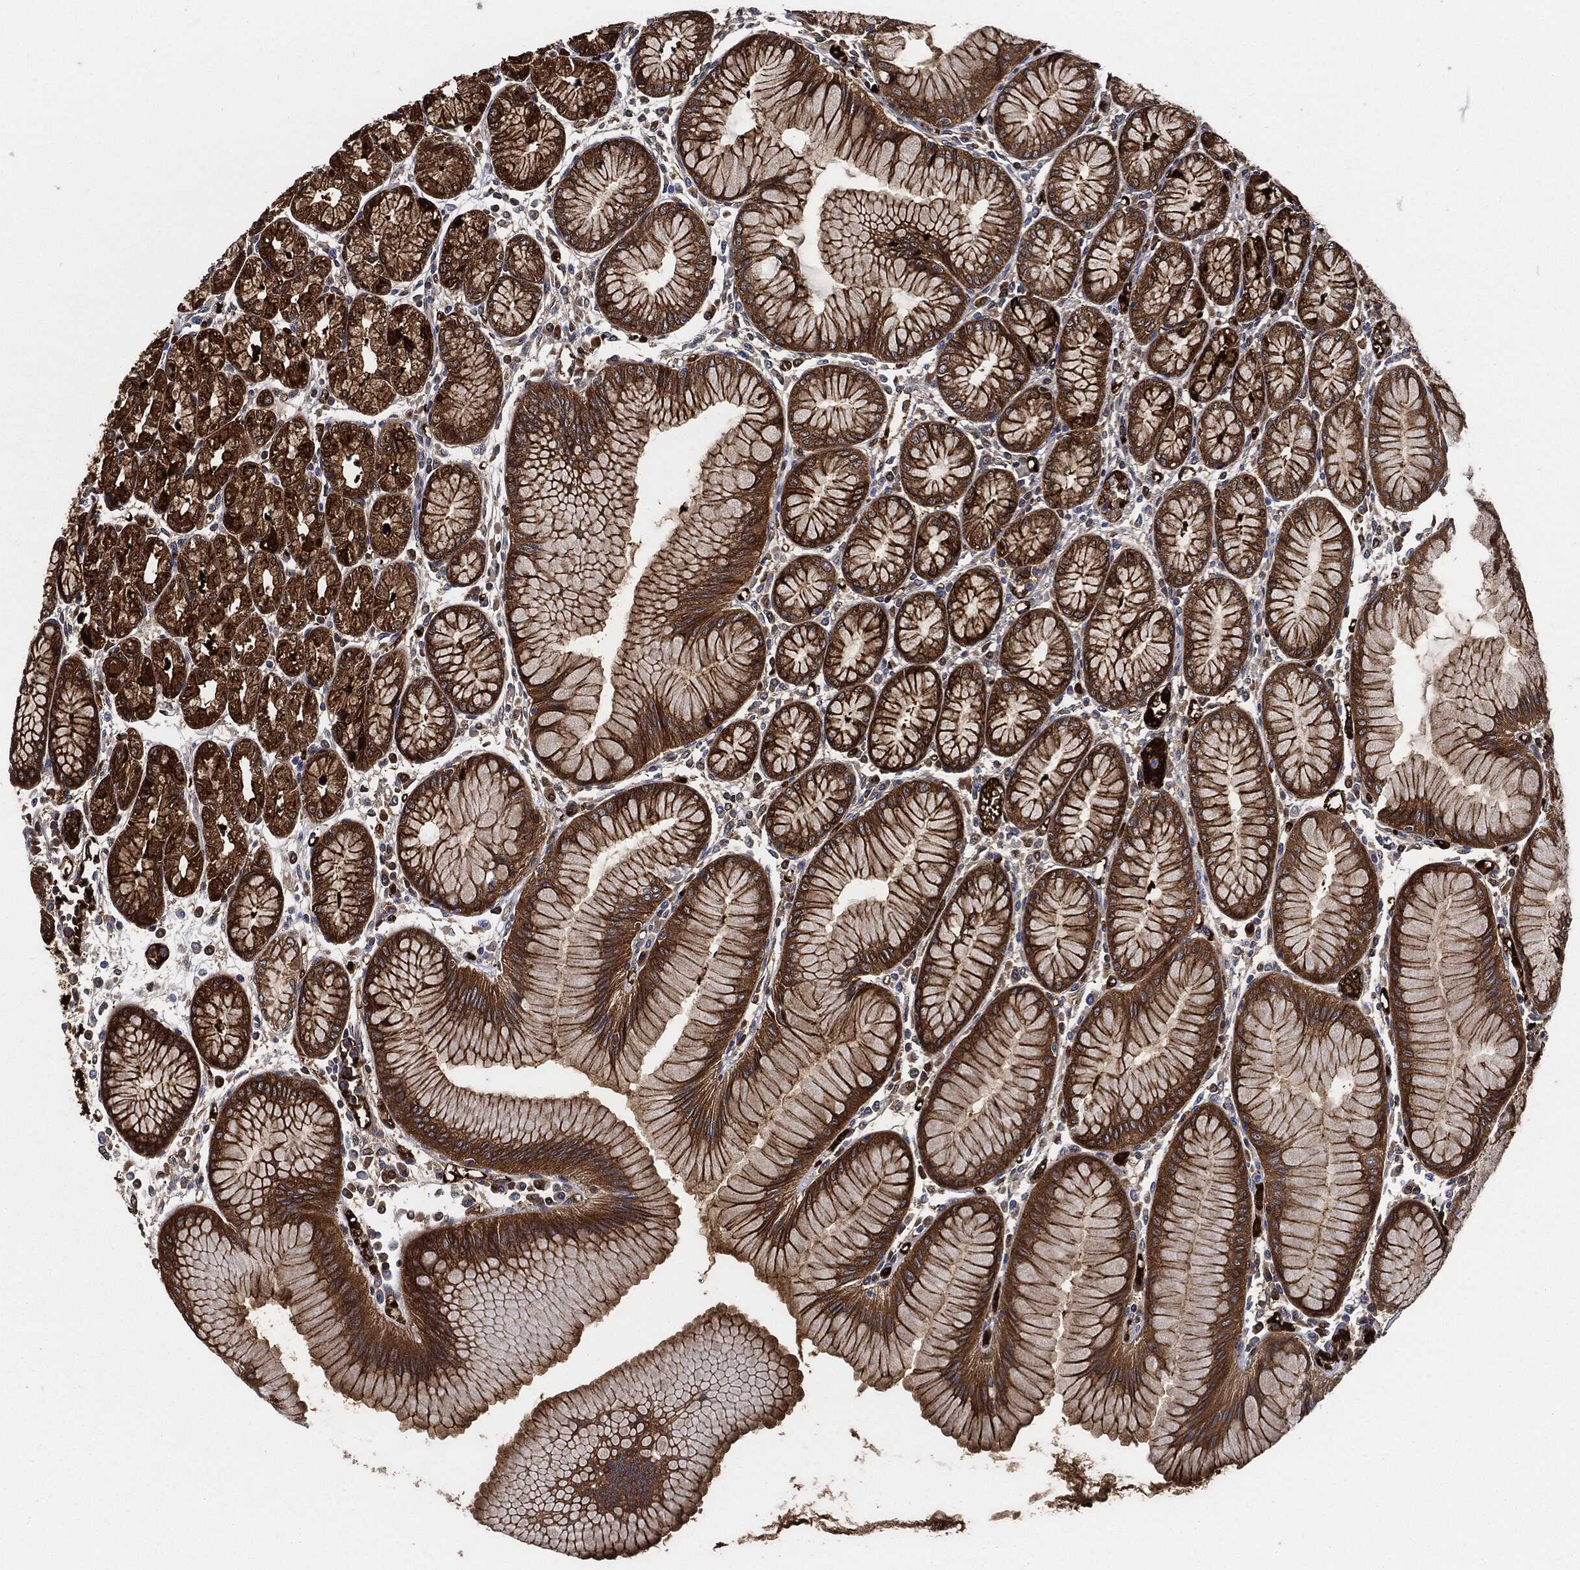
{"staining": {"intensity": "strong", "quantity": ">75%", "location": "cytoplasmic/membranous"}, "tissue": "stomach", "cell_type": "Glandular cells", "image_type": "normal", "snomed": [{"axis": "morphology", "description": "Normal tissue, NOS"}, {"axis": "topography", "description": "Stomach"}], "caption": "Protein expression analysis of normal stomach reveals strong cytoplasmic/membranous expression in approximately >75% of glandular cells. The protein is stained brown, and the nuclei are stained in blue (DAB (3,3'-diaminobenzidine) IHC with brightfield microscopy, high magnification).", "gene": "PRDX2", "patient": {"sex": "female", "age": 57}}